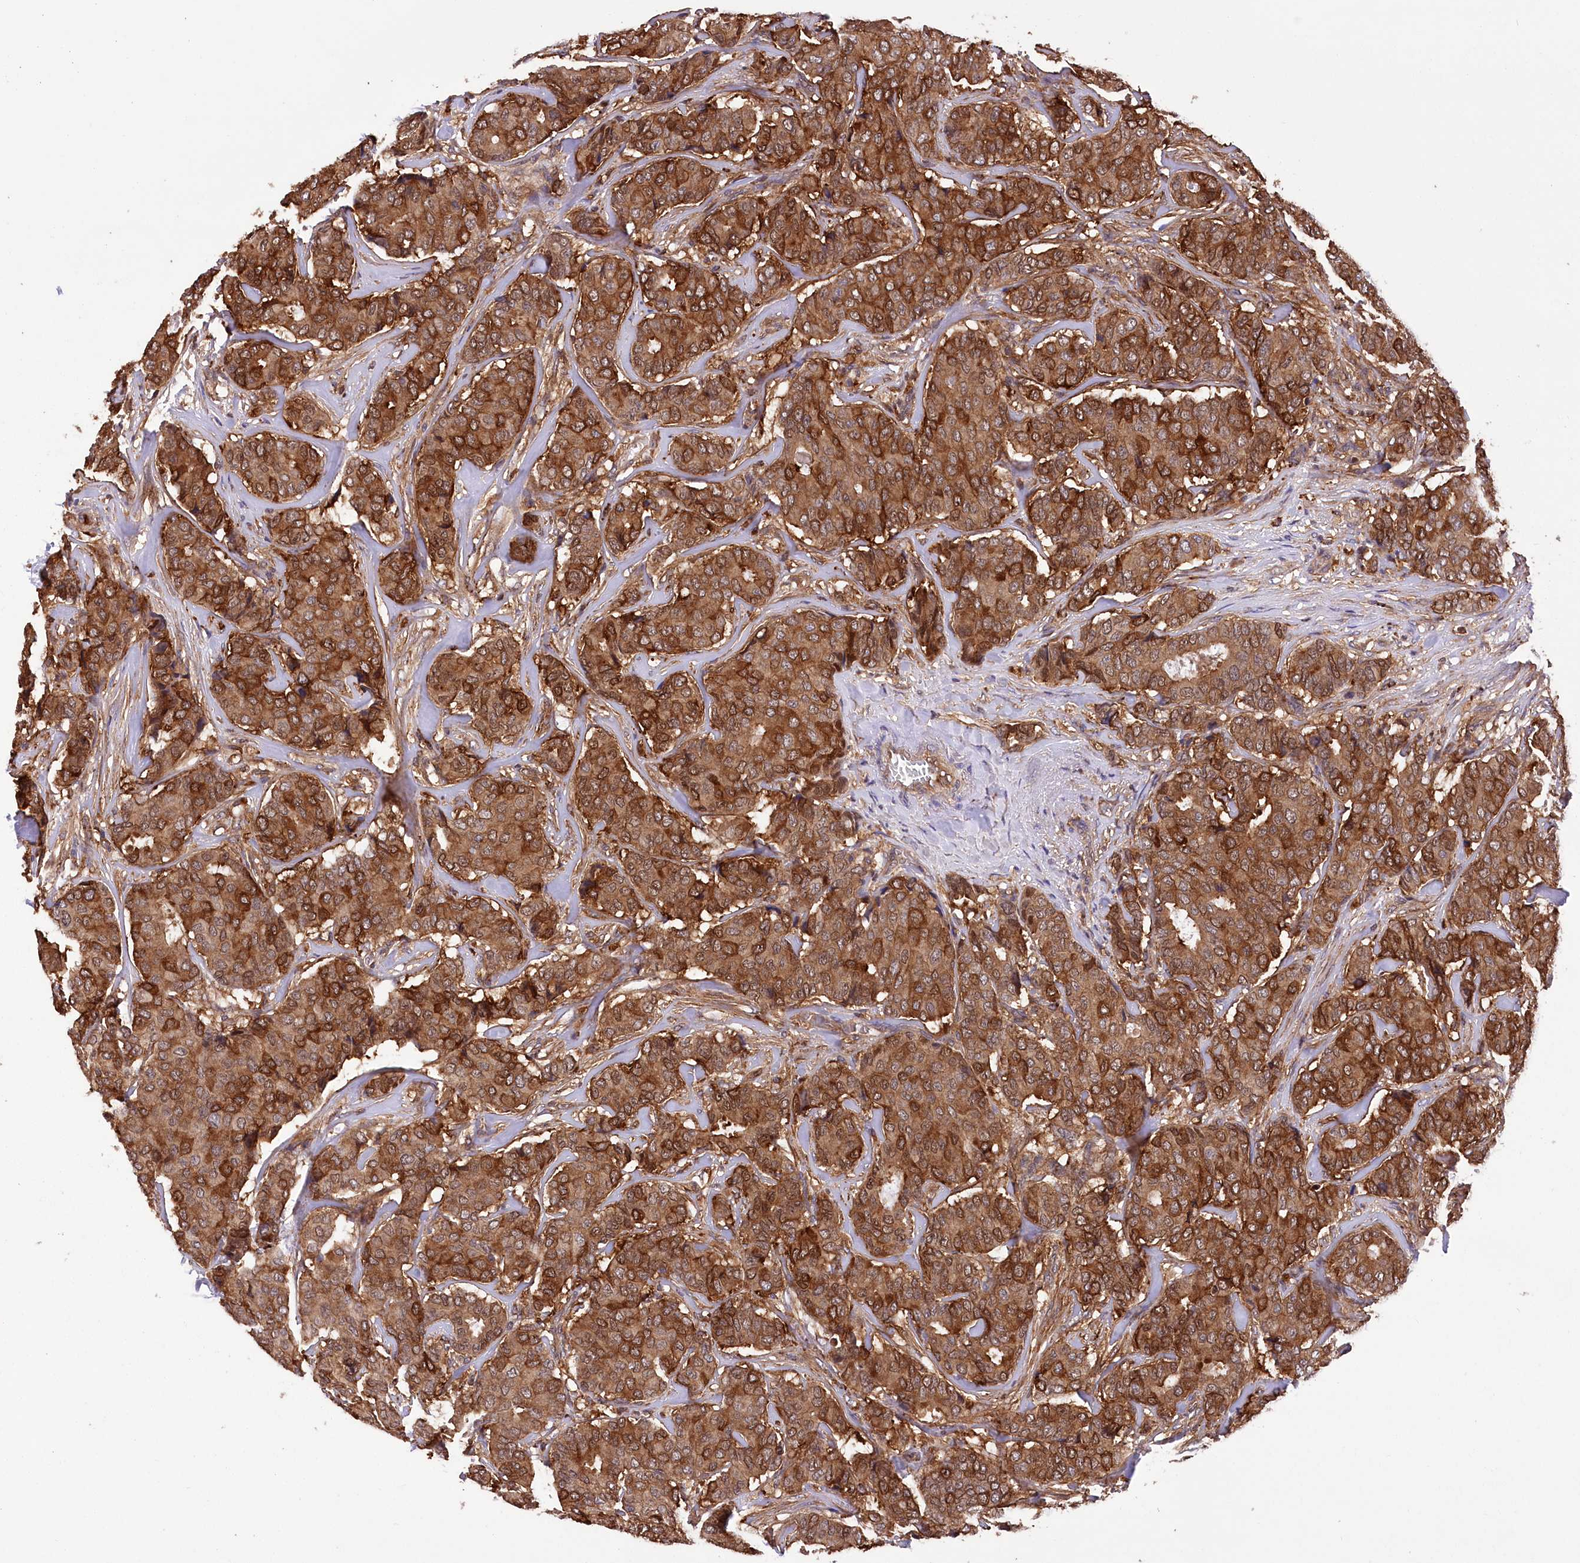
{"staining": {"intensity": "strong", "quantity": ">75%", "location": "cytoplasmic/membranous"}, "tissue": "breast cancer", "cell_type": "Tumor cells", "image_type": "cancer", "snomed": [{"axis": "morphology", "description": "Duct carcinoma"}, {"axis": "topography", "description": "Breast"}], "caption": "Breast intraductal carcinoma stained for a protein (brown) exhibits strong cytoplasmic/membranous positive staining in about >75% of tumor cells.", "gene": "DPP3", "patient": {"sex": "female", "age": 75}}